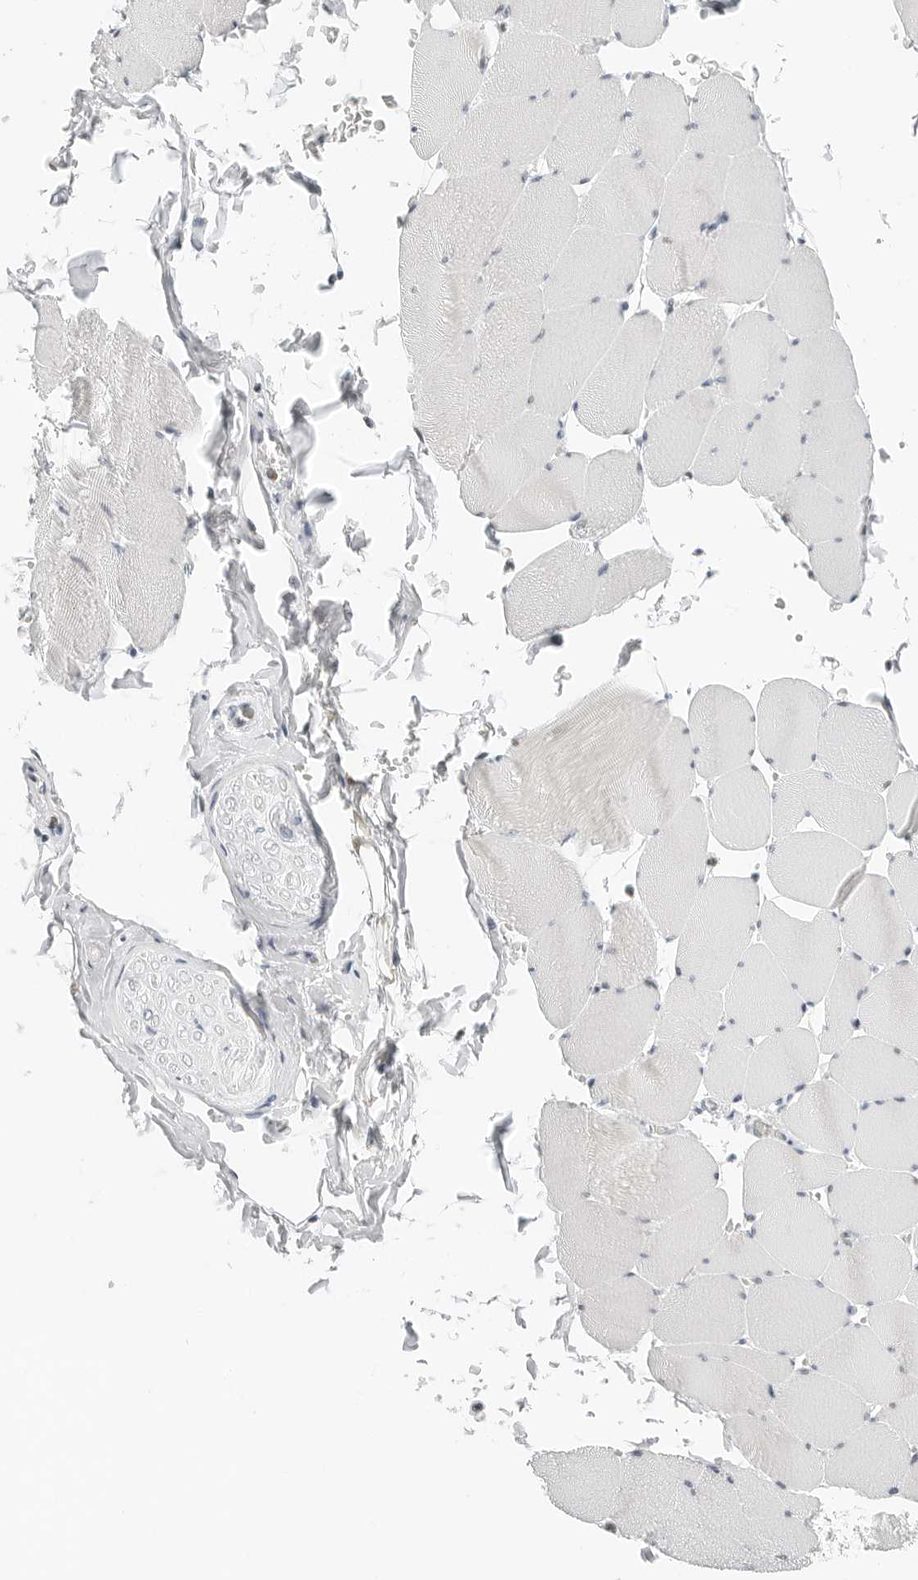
{"staining": {"intensity": "negative", "quantity": "none", "location": "none"}, "tissue": "skeletal muscle", "cell_type": "Myocytes", "image_type": "normal", "snomed": [{"axis": "morphology", "description": "Normal tissue, NOS"}, {"axis": "topography", "description": "Skeletal muscle"}], "caption": "An IHC image of normal skeletal muscle is shown. There is no staining in myocytes of skeletal muscle.", "gene": "NTMT2", "patient": {"sex": "male", "age": 62}}